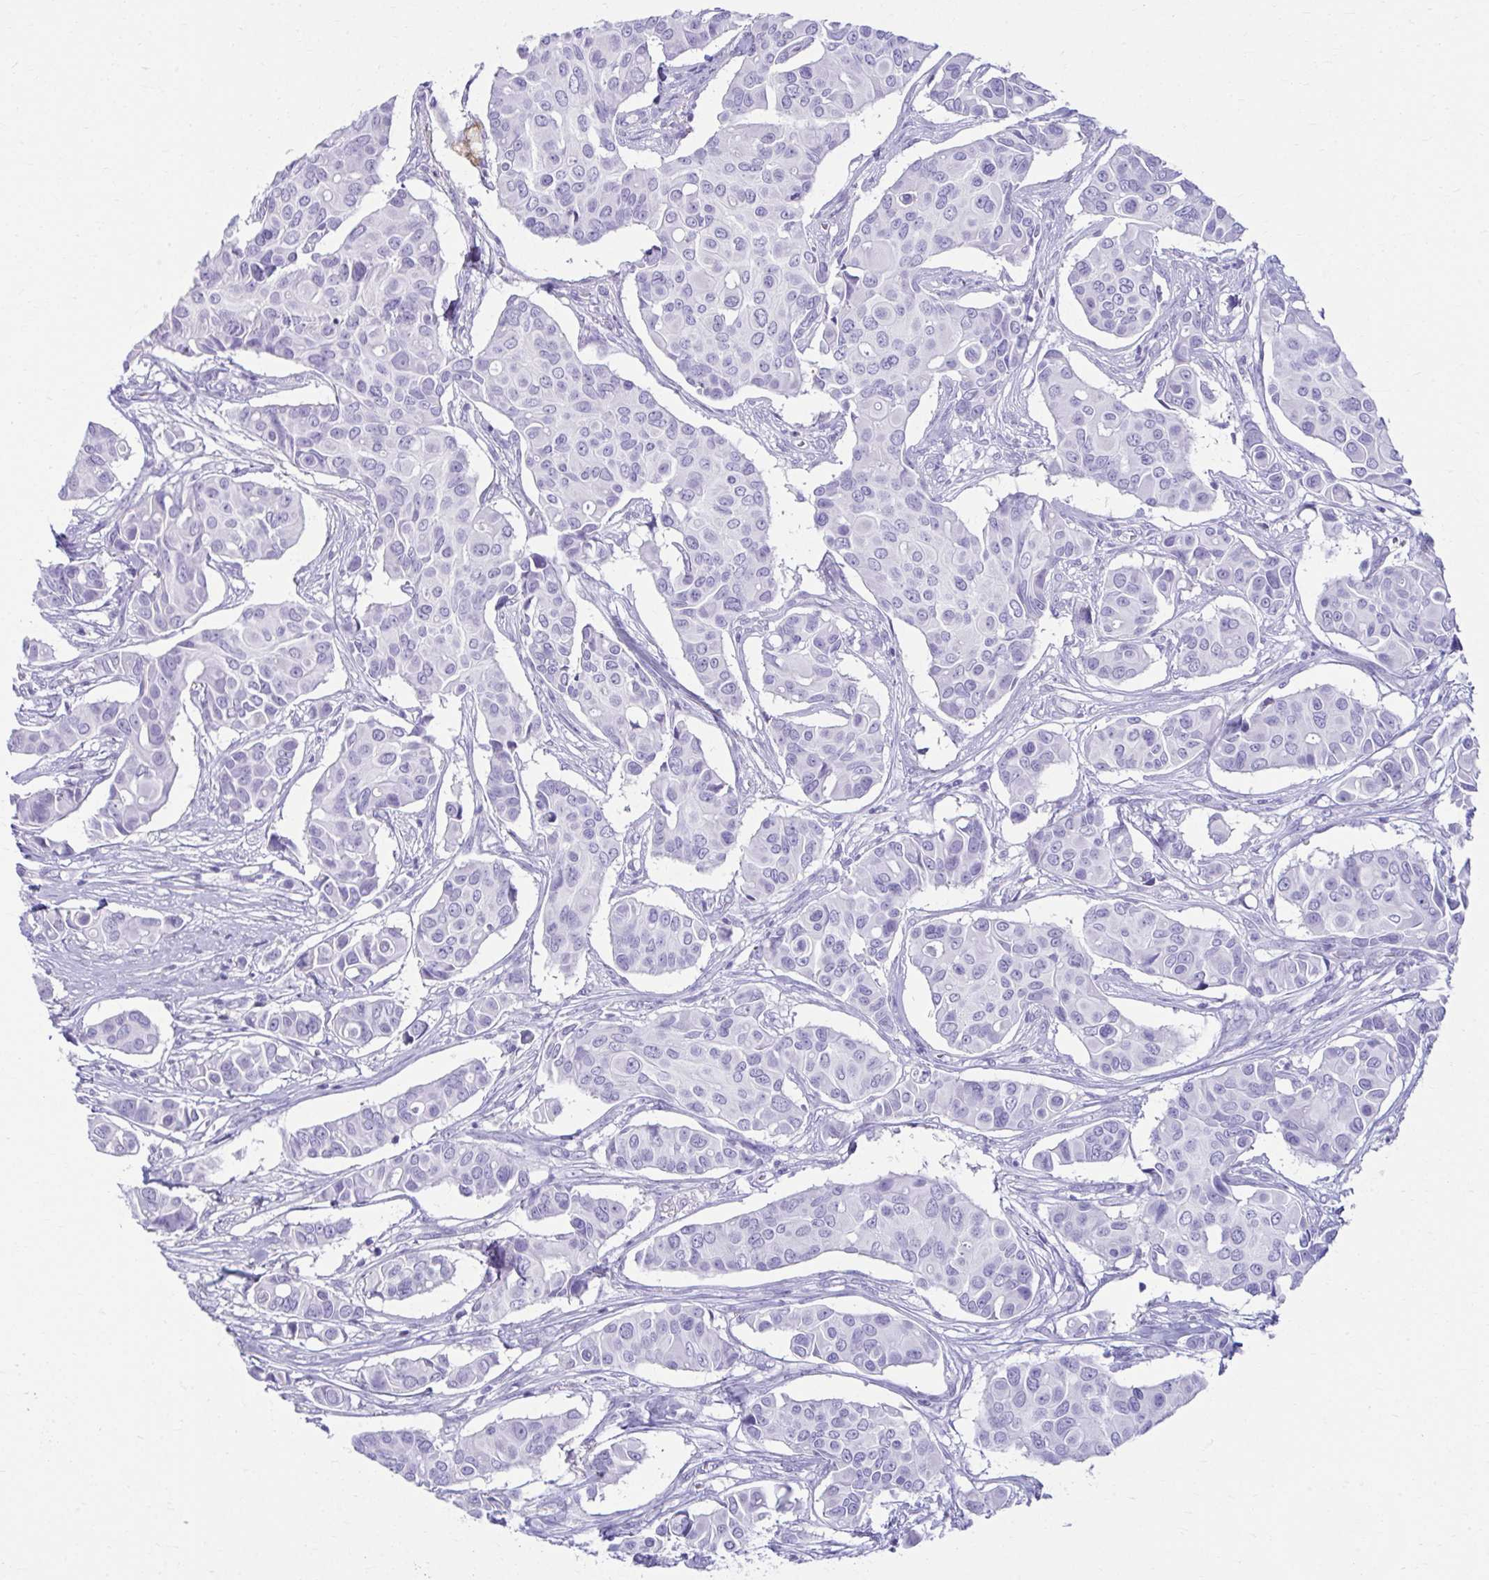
{"staining": {"intensity": "negative", "quantity": "none", "location": "none"}, "tissue": "breast cancer", "cell_type": "Tumor cells", "image_type": "cancer", "snomed": [{"axis": "morphology", "description": "Normal tissue, NOS"}, {"axis": "morphology", "description": "Duct carcinoma"}, {"axis": "topography", "description": "Skin"}, {"axis": "topography", "description": "Breast"}], "caption": "Histopathology image shows no significant protein positivity in tumor cells of breast intraductal carcinoma.", "gene": "ATP4B", "patient": {"sex": "female", "age": 54}}